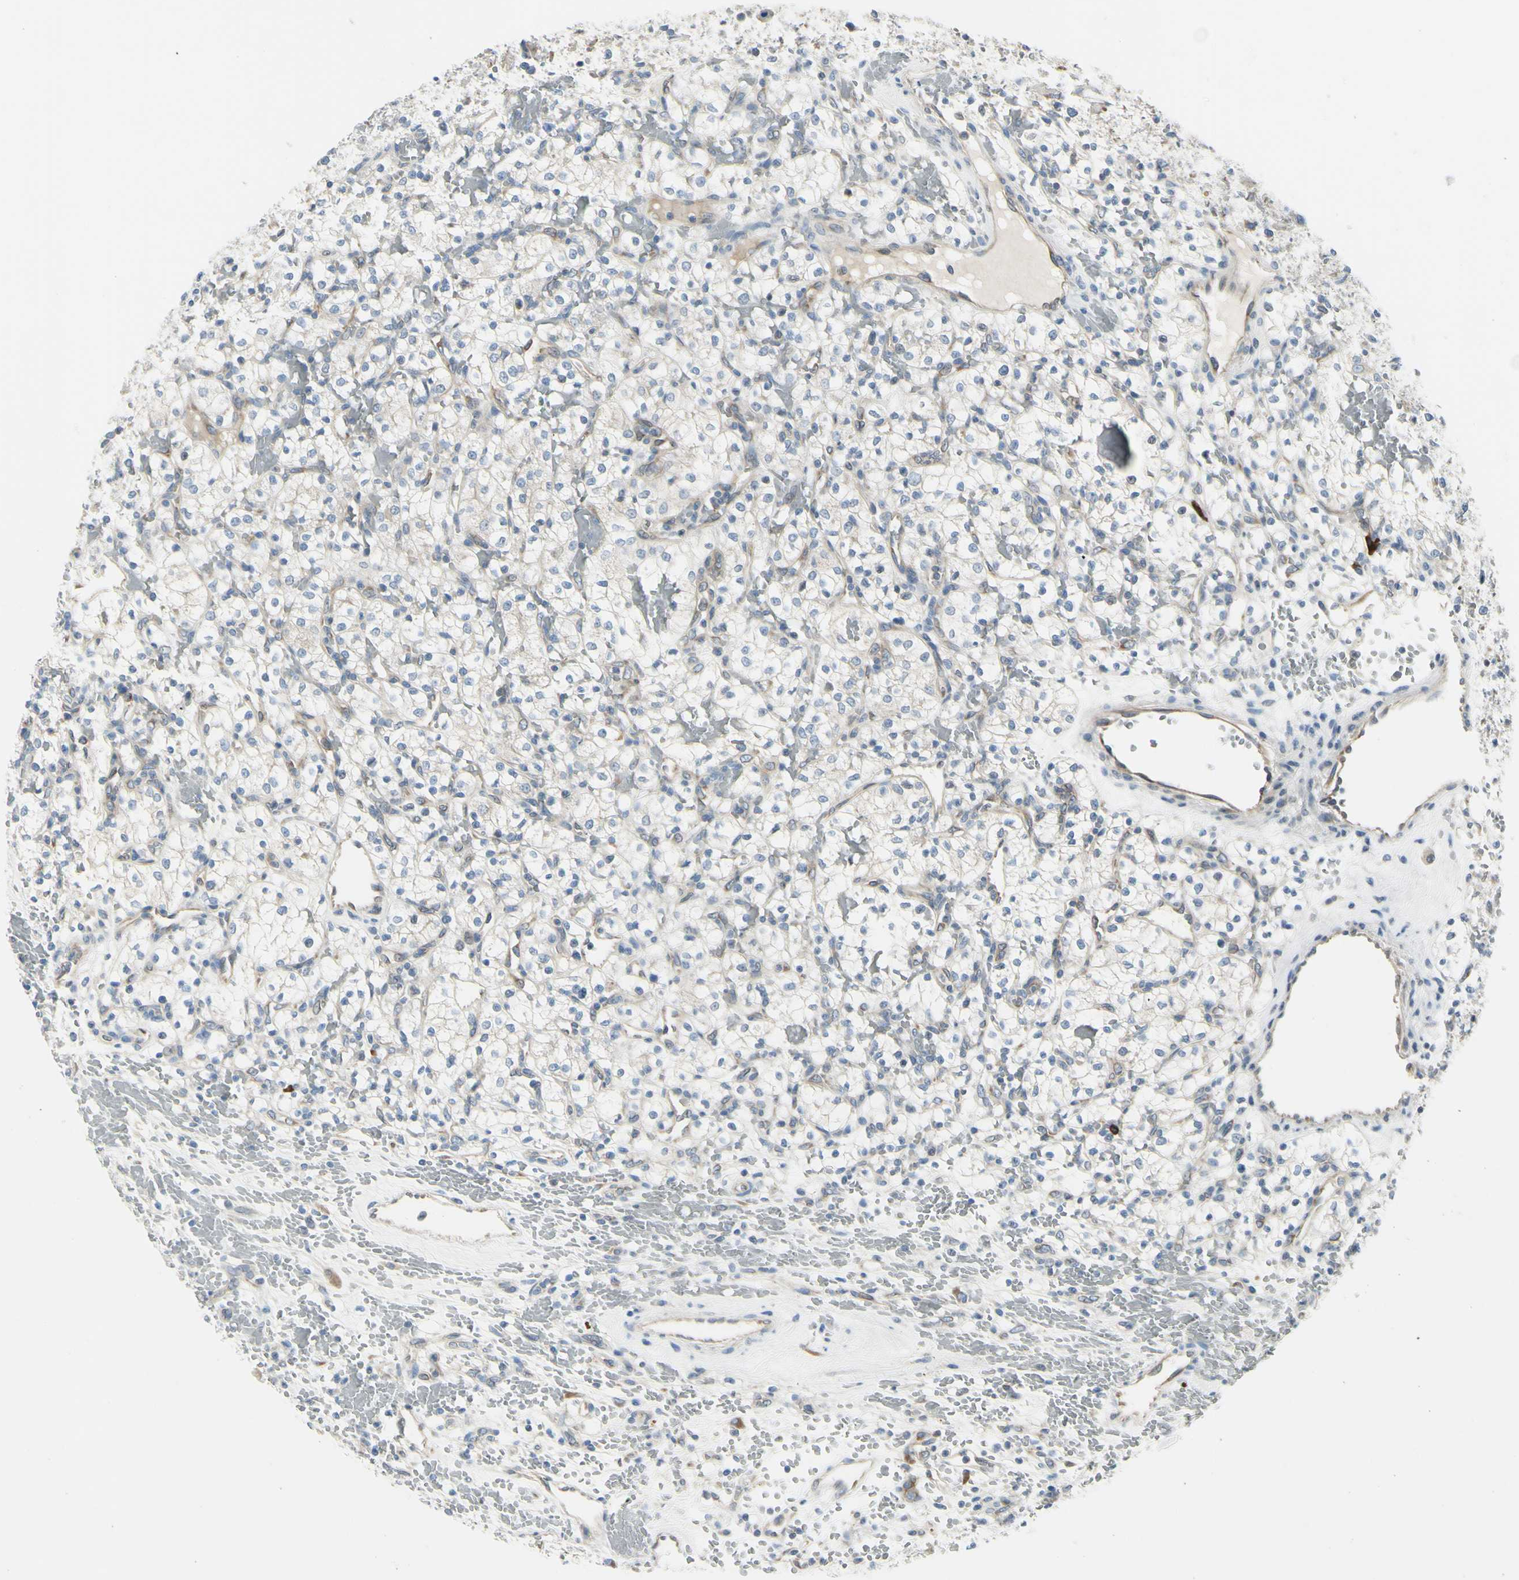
{"staining": {"intensity": "negative", "quantity": "none", "location": "none"}, "tissue": "renal cancer", "cell_type": "Tumor cells", "image_type": "cancer", "snomed": [{"axis": "morphology", "description": "Adenocarcinoma, NOS"}, {"axis": "topography", "description": "Kidney"}], "caption": "This is a image of immunohistochemistry staining of renal cancer, which shows no expression in tumor cells.", "gene": "SELENOS", "patient": {"sex": "female", "age": 60}}